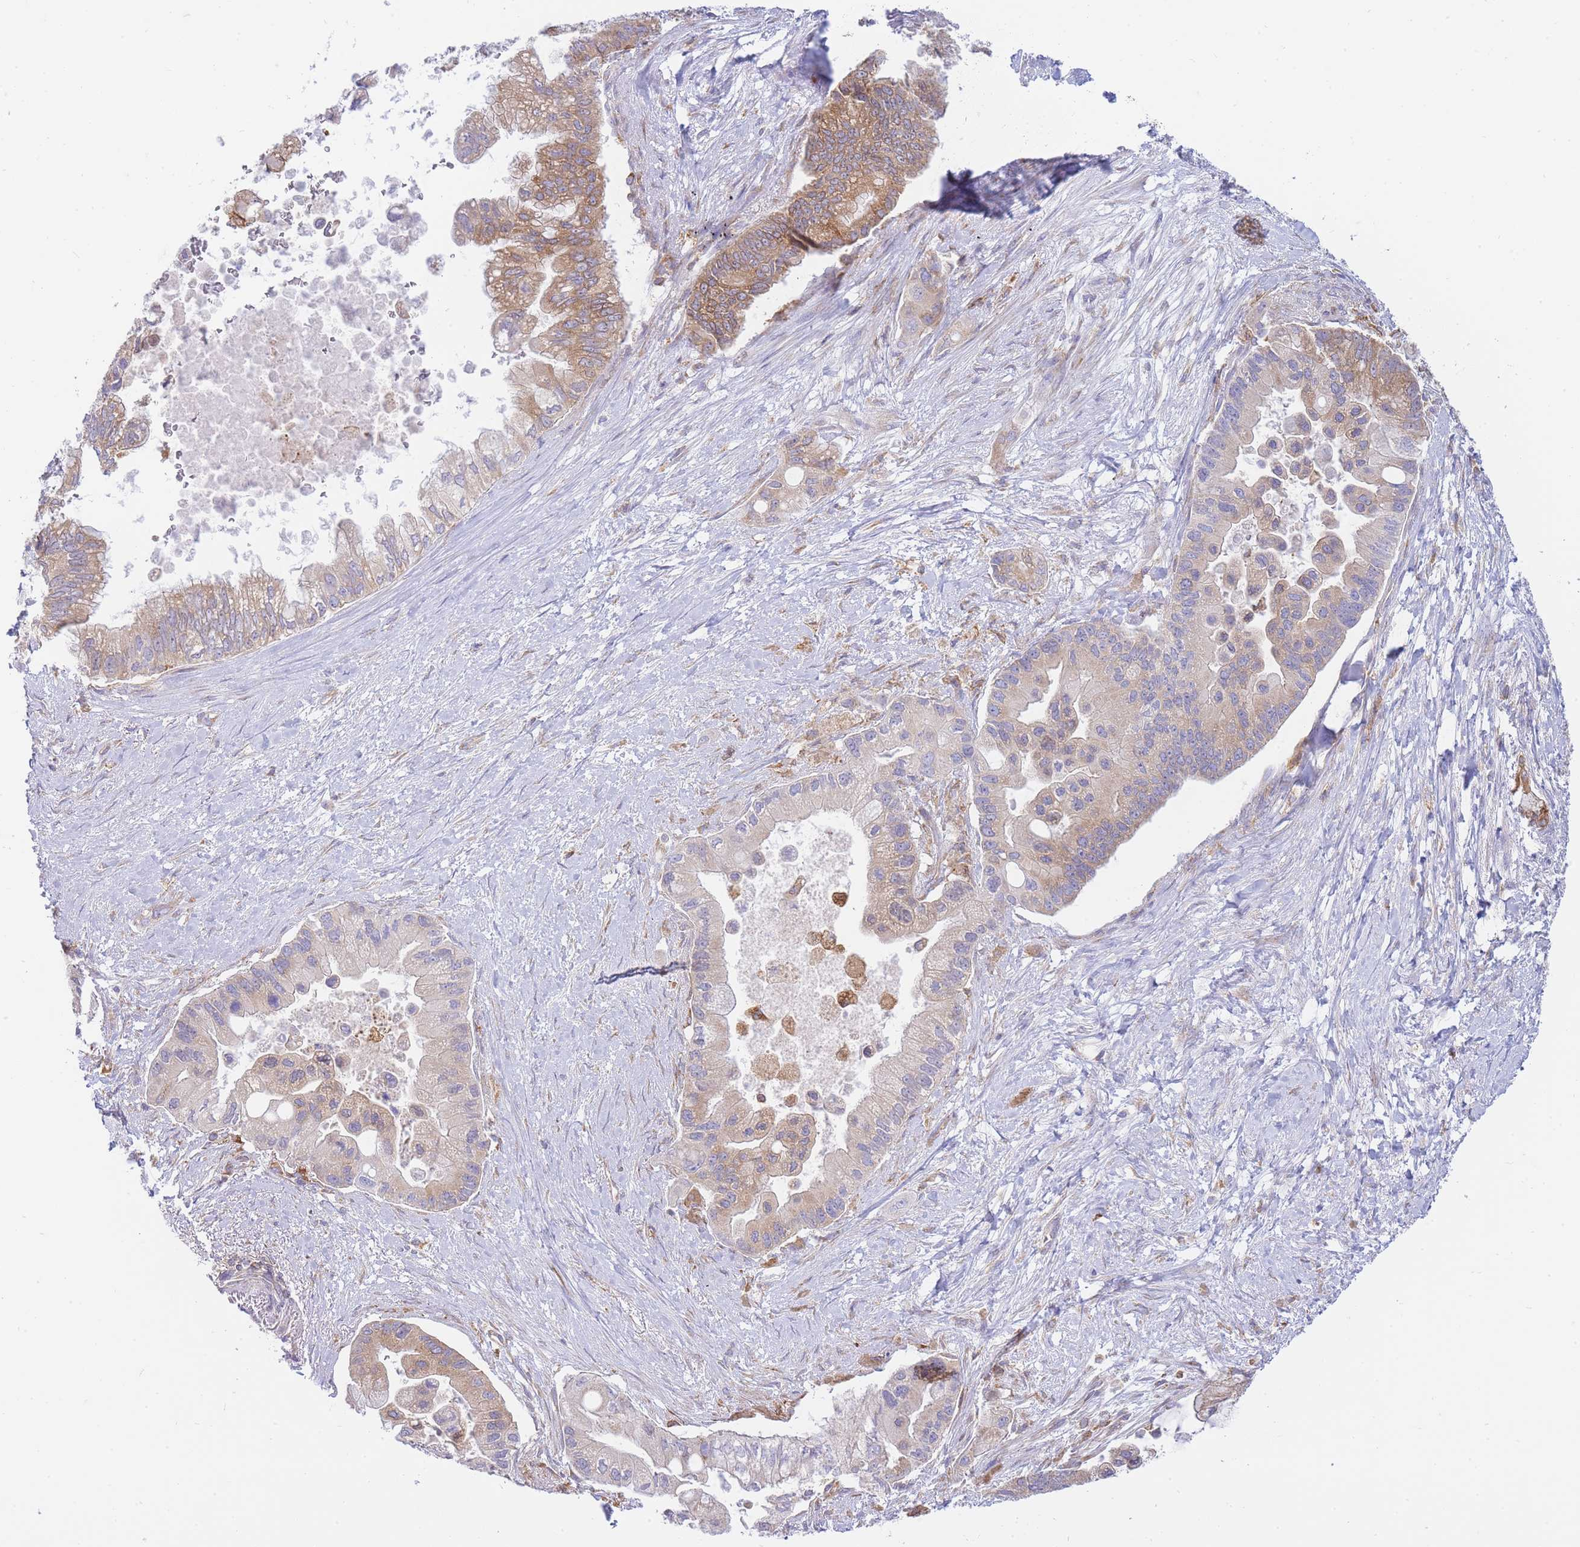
{"staining": {"intensity": "moderate", "quantity": "25%-75%", "location": "cytoplasmic/membranous"}, "tissue": "pancreatic cancer", "cell_type": "Tumor cells", "image_type": "cancer", "snomed": [{"axis": "morphology", "description": "Adenocarcinoma, NOS"}, {"axis": "topography", "description": "Pancreas"}], "caption": "A high-resolution image shows IHC staining of adenocarcinoma (pancreatic), which reveals moderate cytoplasmic/membranous positivity in approximately 25%-75% of tumor cells. (DAB IHC with brightfield microscopy, high magnification).", "gene": "SH2B2", "patient": {"sex": "male", "age": 57}}